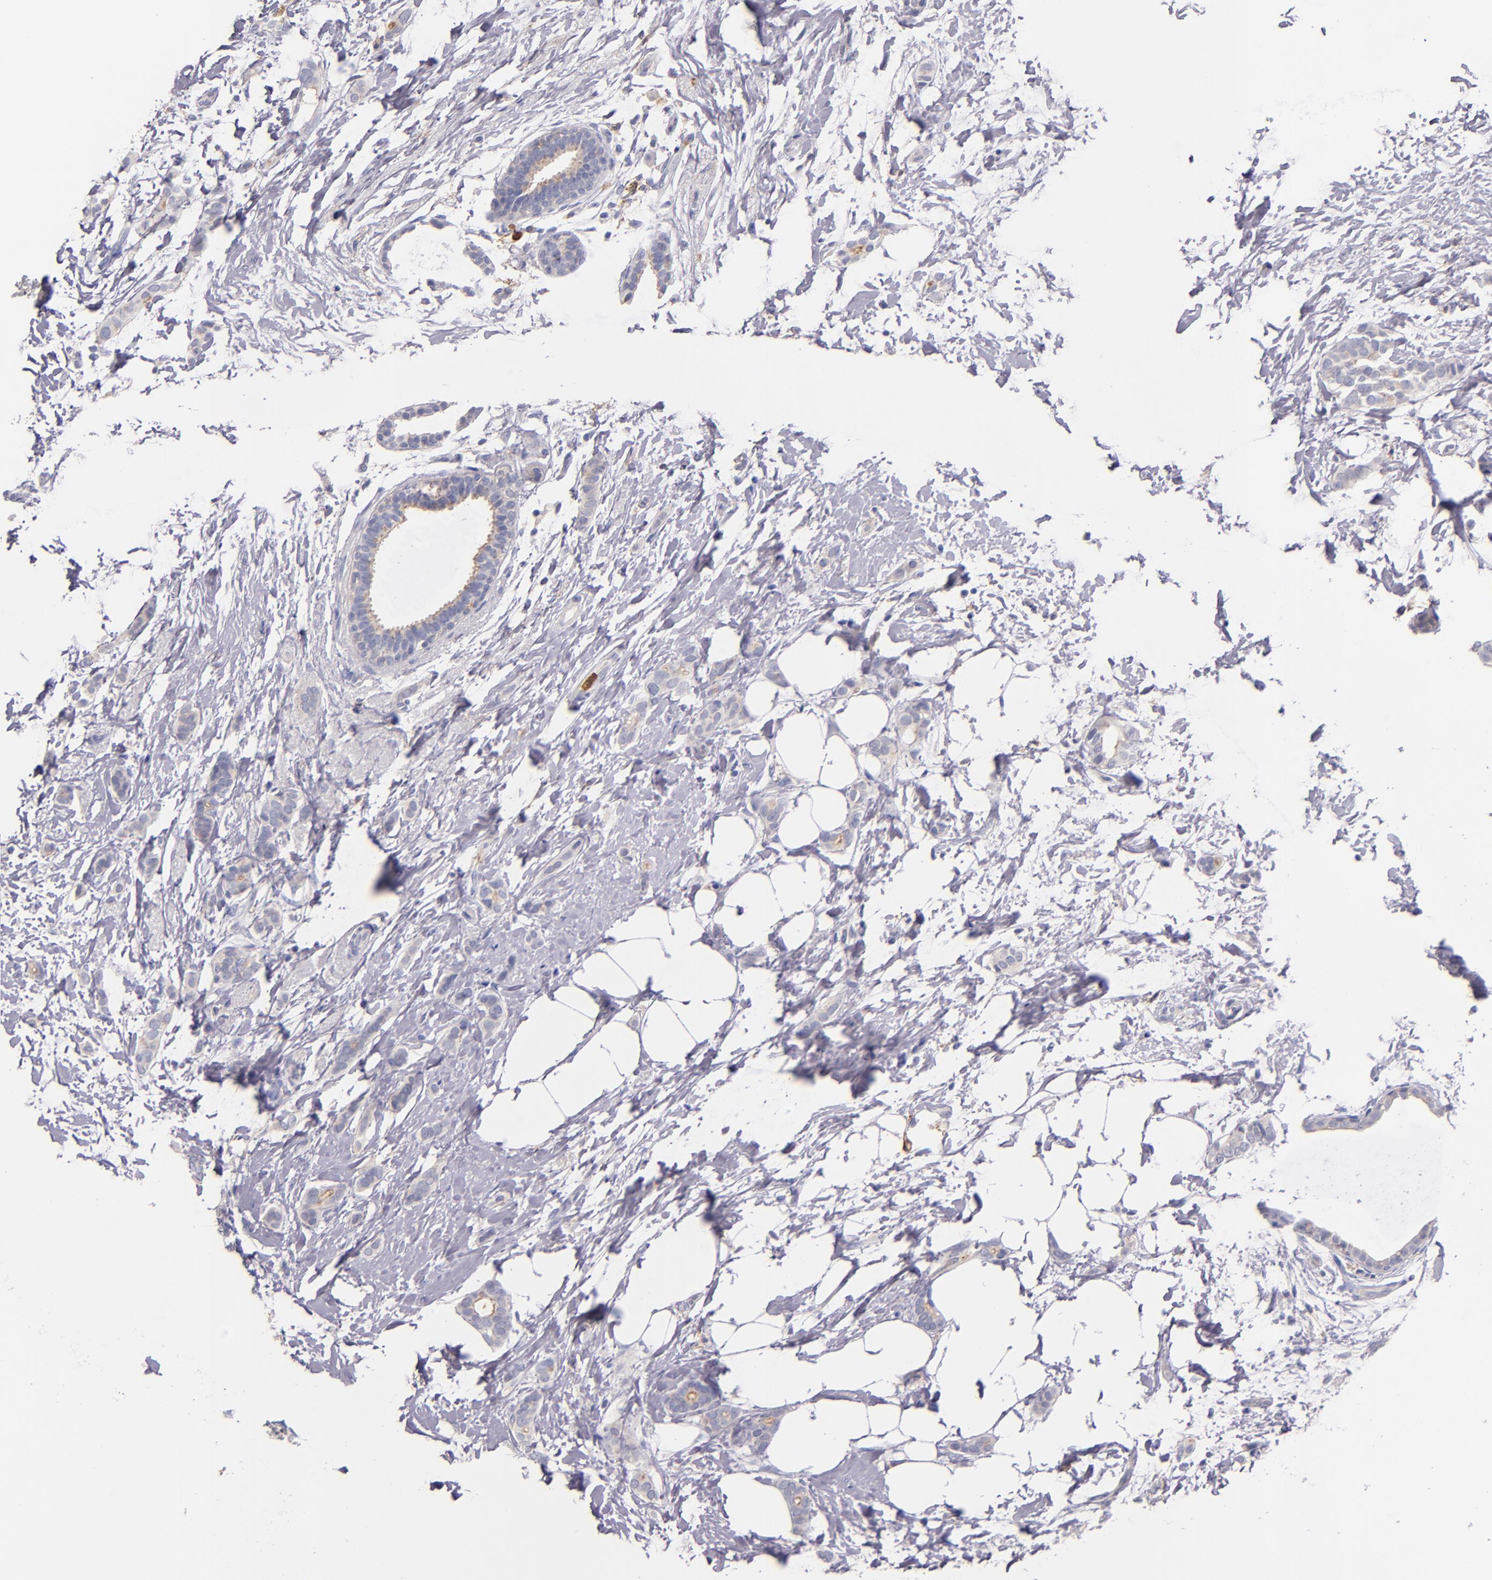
{"staining": {"intensity": "weak", "quantity": "<25%", "location": "cytoplasmic/membranous"}, "tissue": "breast cancer", "cell_type": "Tumor cells", "image_type": "cancer", "snomed": [{"axis": "morphology", "description": "Duct carcinoma"}, {"axis": "topography", "description": "Breast"}], "caption": "Photomicrograph shows no significant protein staining in tumor cells of breast intraductal carcinoma.", "gene": "C5AR1", "patient": {"sex": "female", "age": 54}}